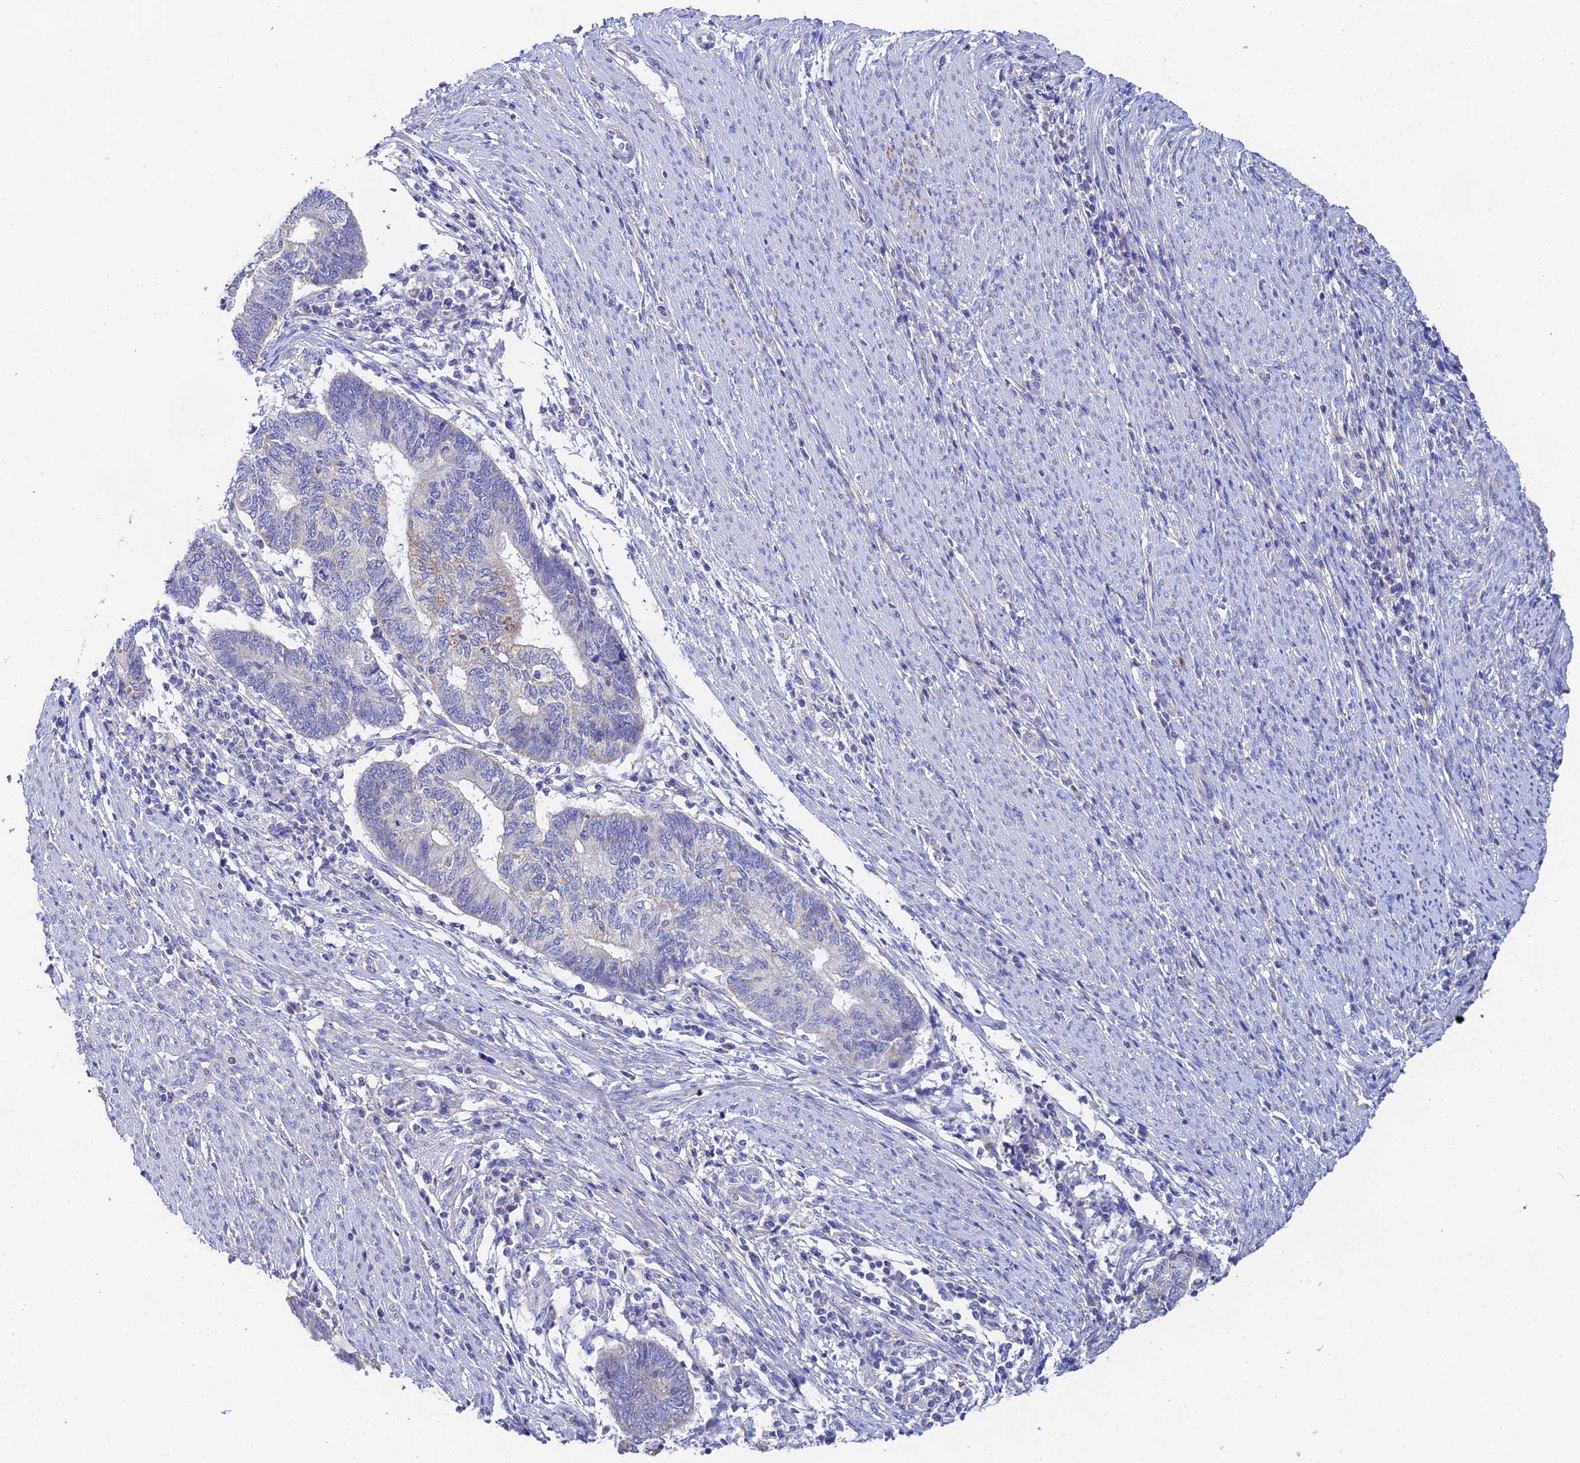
{"staining": {"intensity": "negative", "quantity": "none", "location": "none"}, "tissue": "endometrial cancer", "cell_type": "Tumor cells", "image_type": "cancer", "snomed": [{"axis": "morphology", "description": "Adenocarcinoma, NOS"}, {"axis": "topography", "description": "Uterus"}, {"axis": "topography", "description": "Endometrium"}], "caption": "This photomicrograph is of endometrial cancer (adenocarcinoma) stained with immunohistochemistry (IHC) to label a protein in brown with the nuclei are counter-stained blue. There is no positivity in tumor cells.", "gene": "PPP2R2C", "patient": {"sex": "female", "age": 70}}